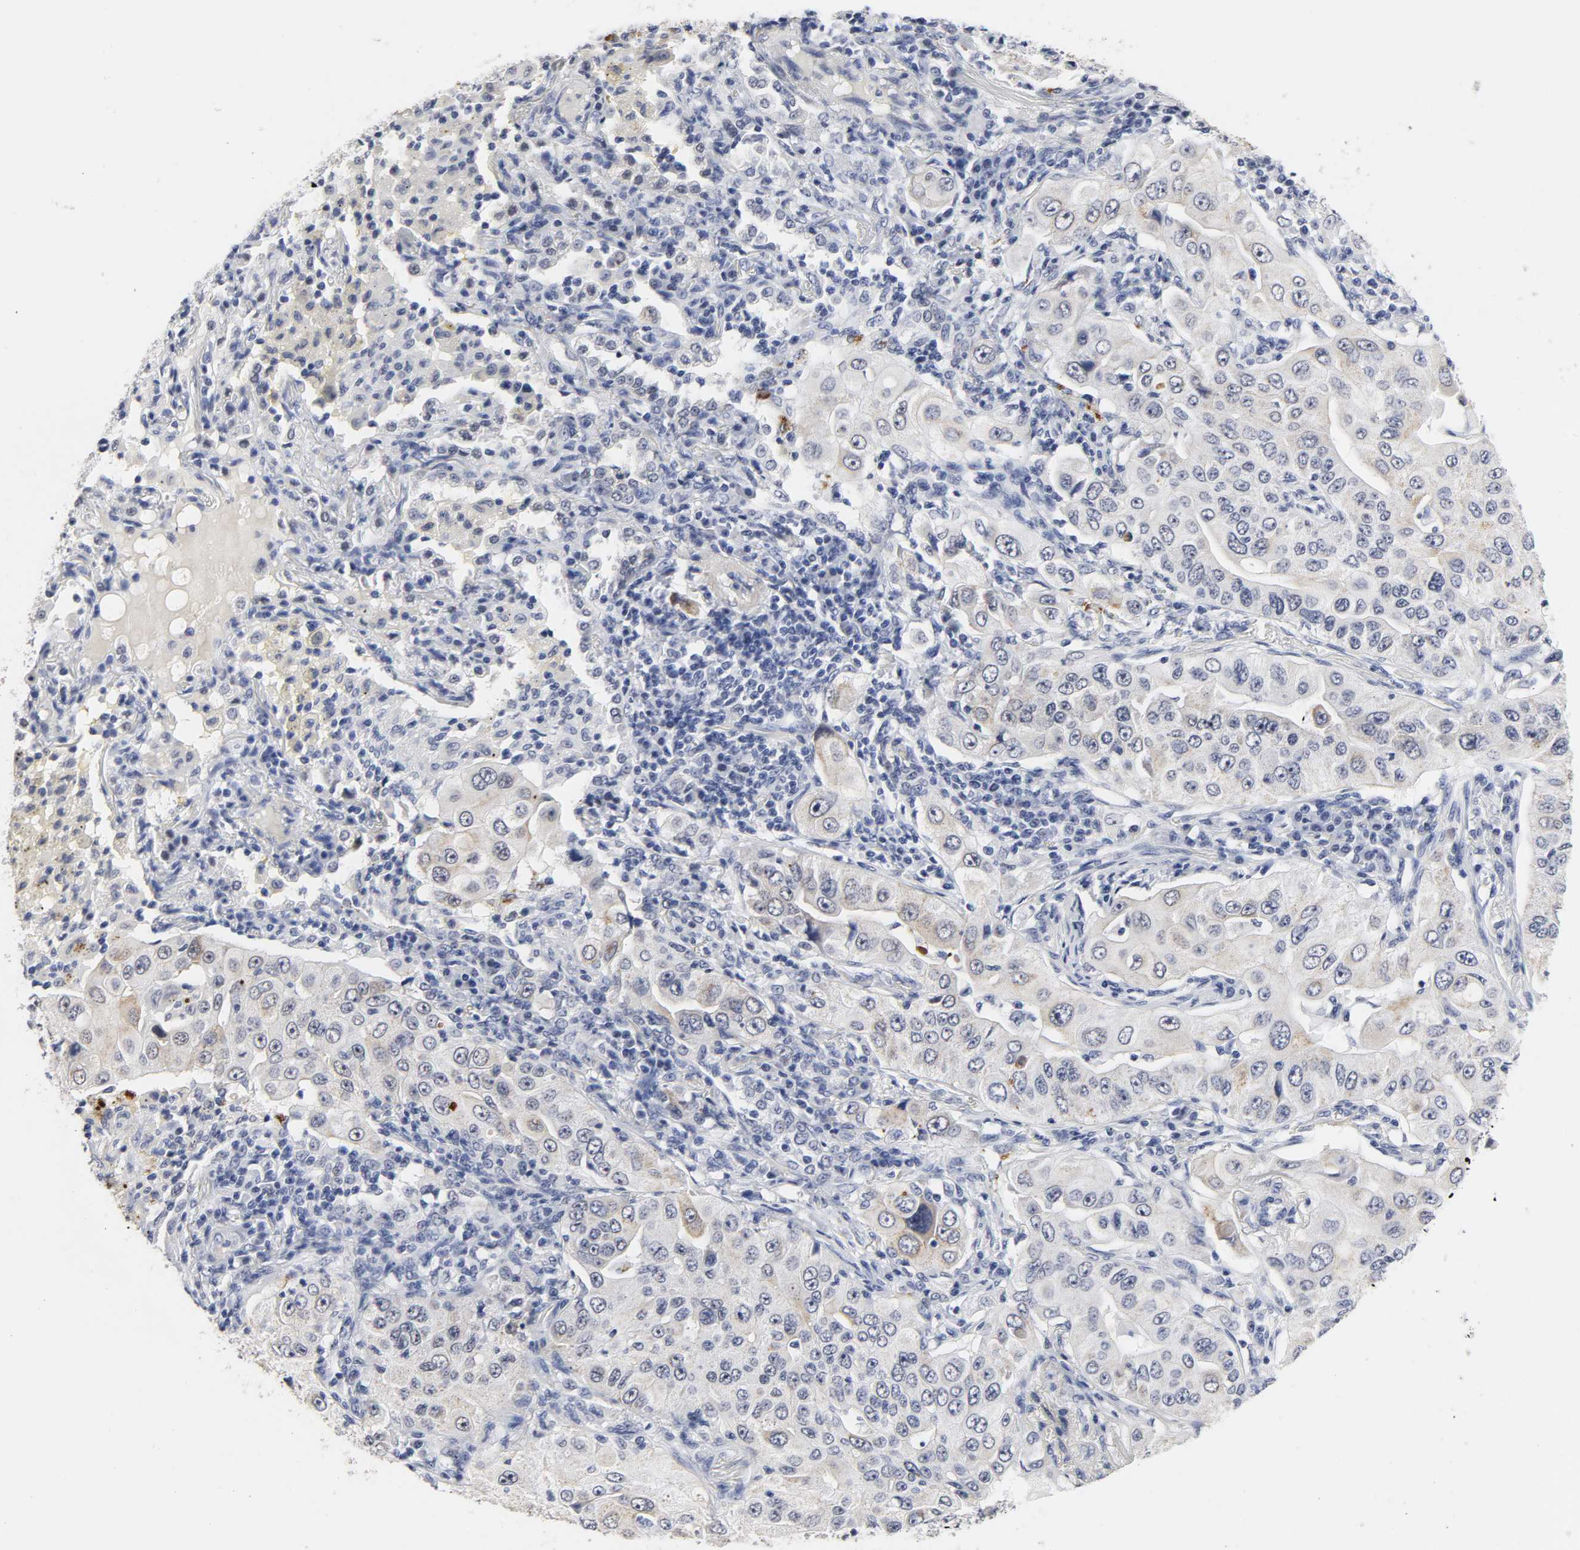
{"staining": {"intensity": "moderate", "quantity": ">75%", "location": "cytoplasmic/membranous"}, "tissue": "lung cancer", "cell_type": "Tumor cells", "image_type": "cancer", "snomed": [{"axis": "morphology", "description": "Adenocarcinoma, NOS"}, {"axis": "topography", "description": "Lung"}], "caption": "Lung cancer (adenocarcinoma) tissue reveals moderate cytoplasmic/membranous positivity in approximately >75% of tumor cells", "gene": "GRHL2", "patient": {"sex": "male", "age": 84}}